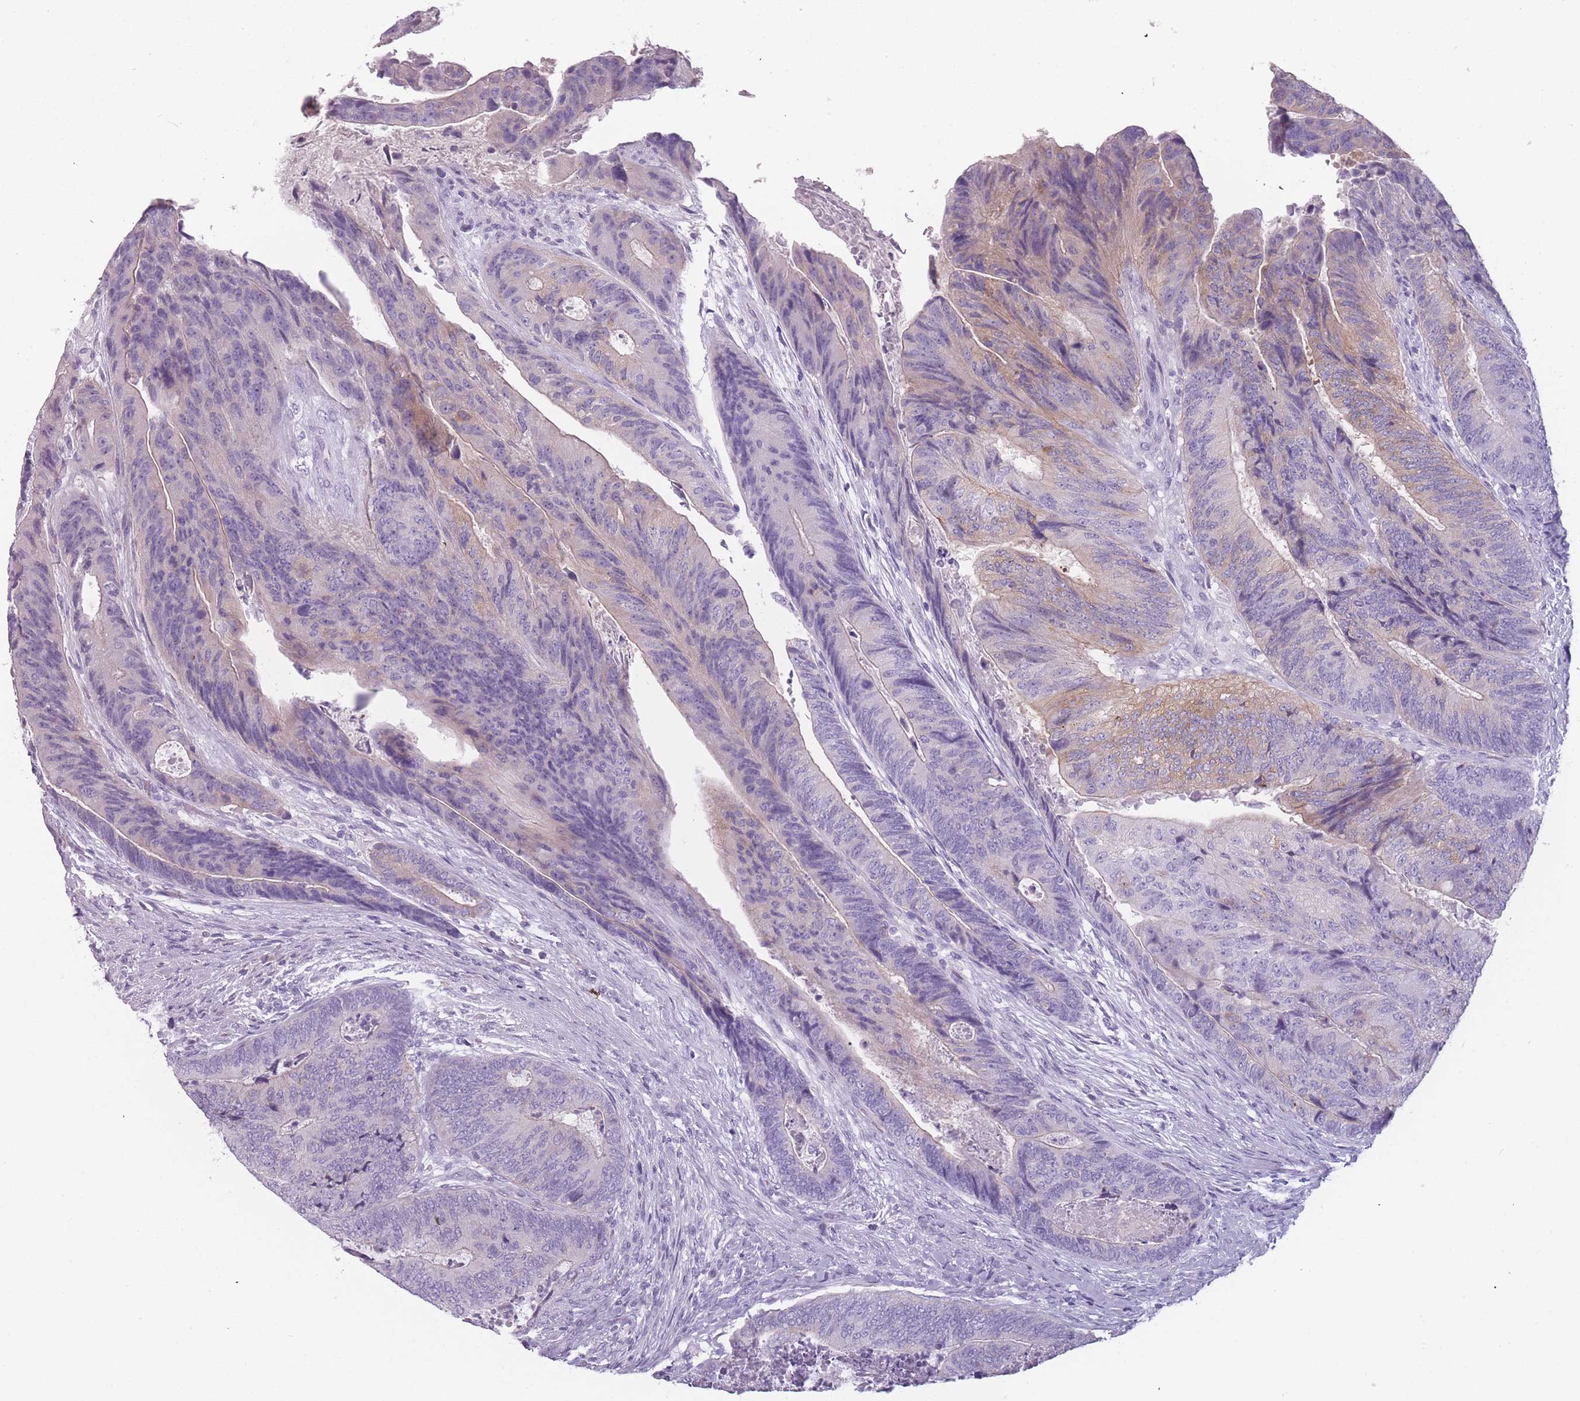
{"staining": {"intensity": "weak", "quantity": "<25%", "location": "cytoplasmic/membranous"}, "tissue": "colorectal cancer", "cell_type": "Tumor cells", "image_type": "cancer", "snomed": [{"axis": "morphology", "description": "Adenocarcinoma, NOS"}, {"axis": "topography", "description": "Colon"}], "caption": "Immunohistochemistry (IHC) of human adenocarcinoma (colorectal) displays no positivity in tumor cells.", "gene": "PPFIA3", "patient": {"sex": "female", "age": 67}}